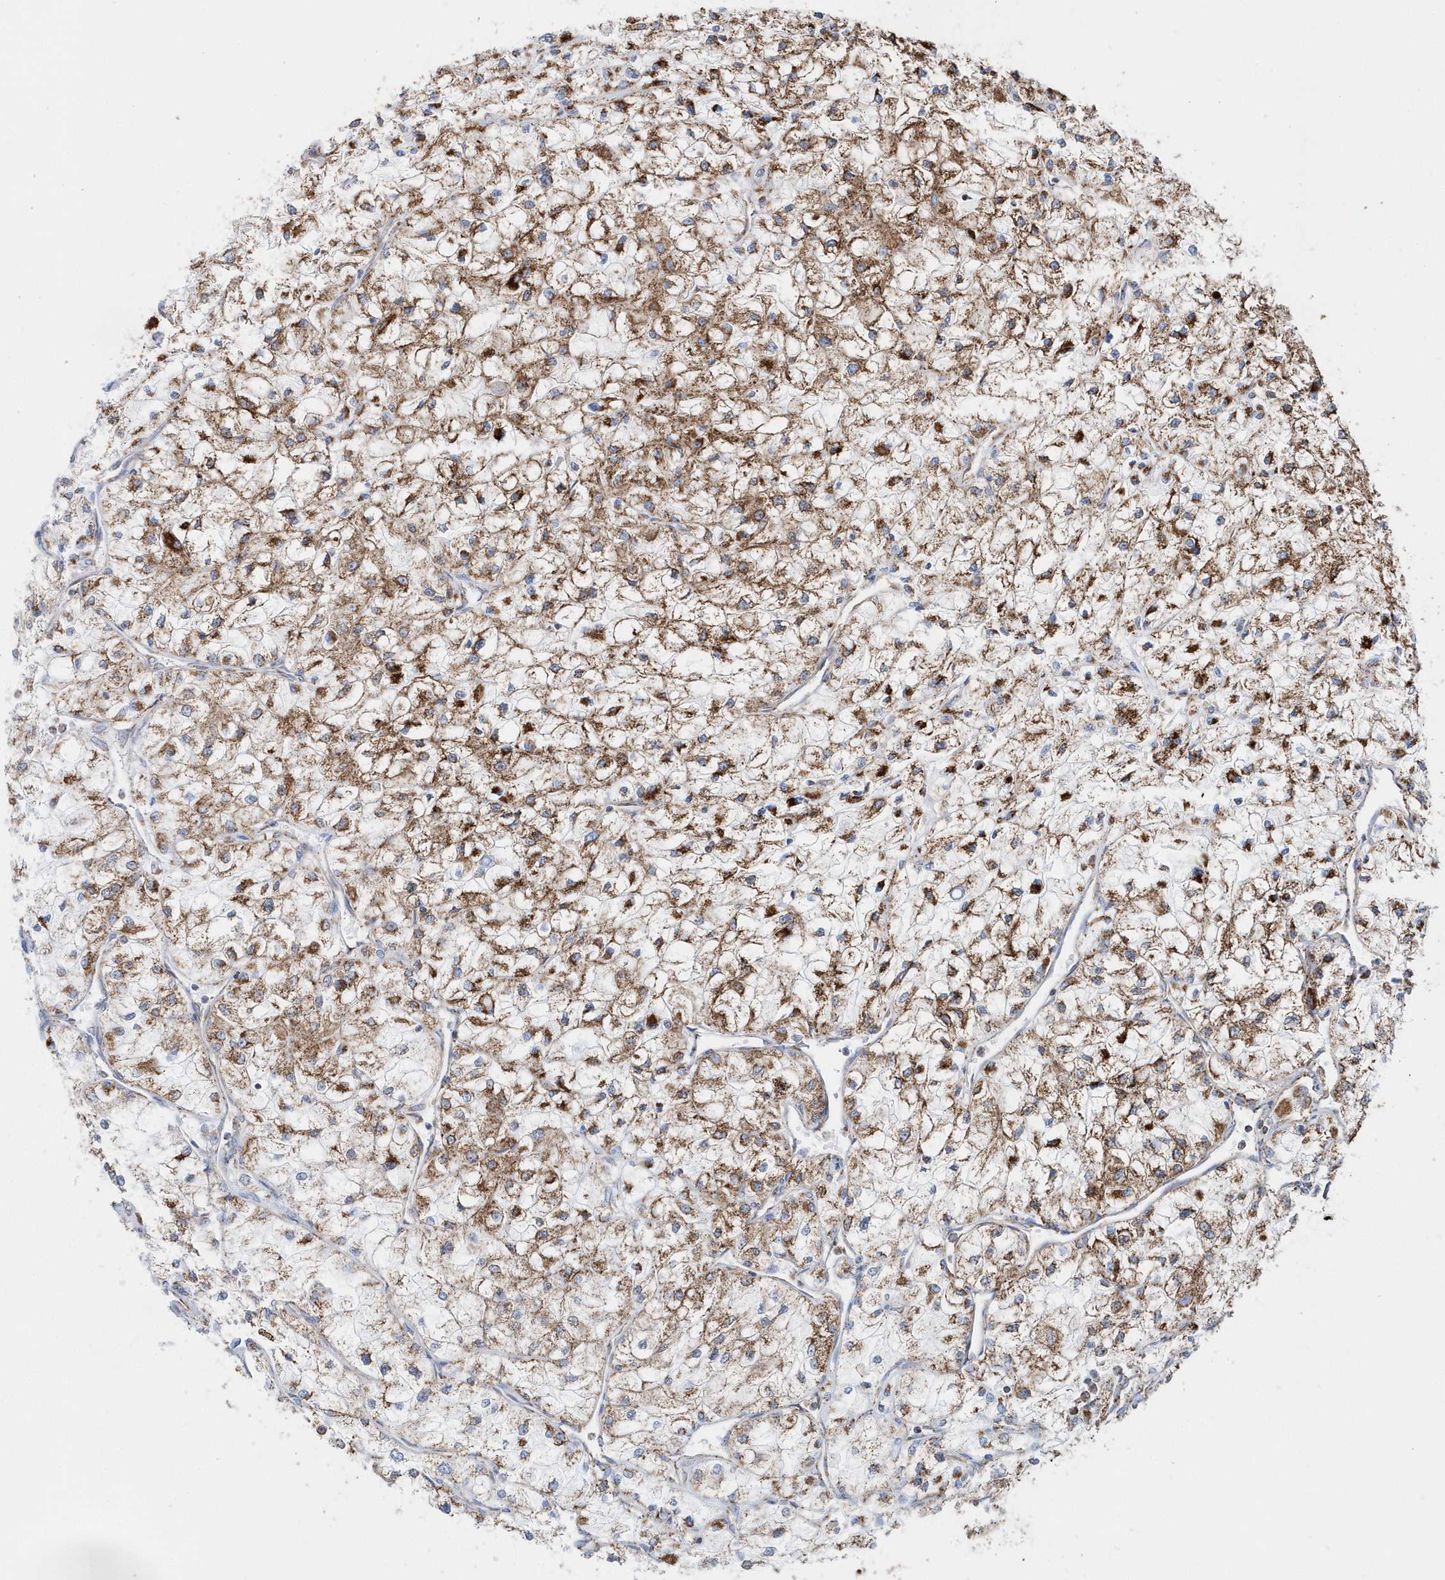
{"staining": {"intensity": "strong", "quantity": ">75%", "location": "cytoplasmic/membranous"}, "tissue": "renal cancer", "cell_type": "Tumor cells", "image_type": "cancer", "snomed": [{"axis": "morphology", "description": "Adenocarcinoma, NOS"}, {"axis": "topography", "description": "Kidney"}], "caption": "Brown immunohistochemical staining in adenocarcinoma (renal) exhibits strong cytoplasmic/membranous positivity in approximately >75% of tumor cells.", "gene": "TMCO6", "patient": {"sex": "male", "age": 80}}